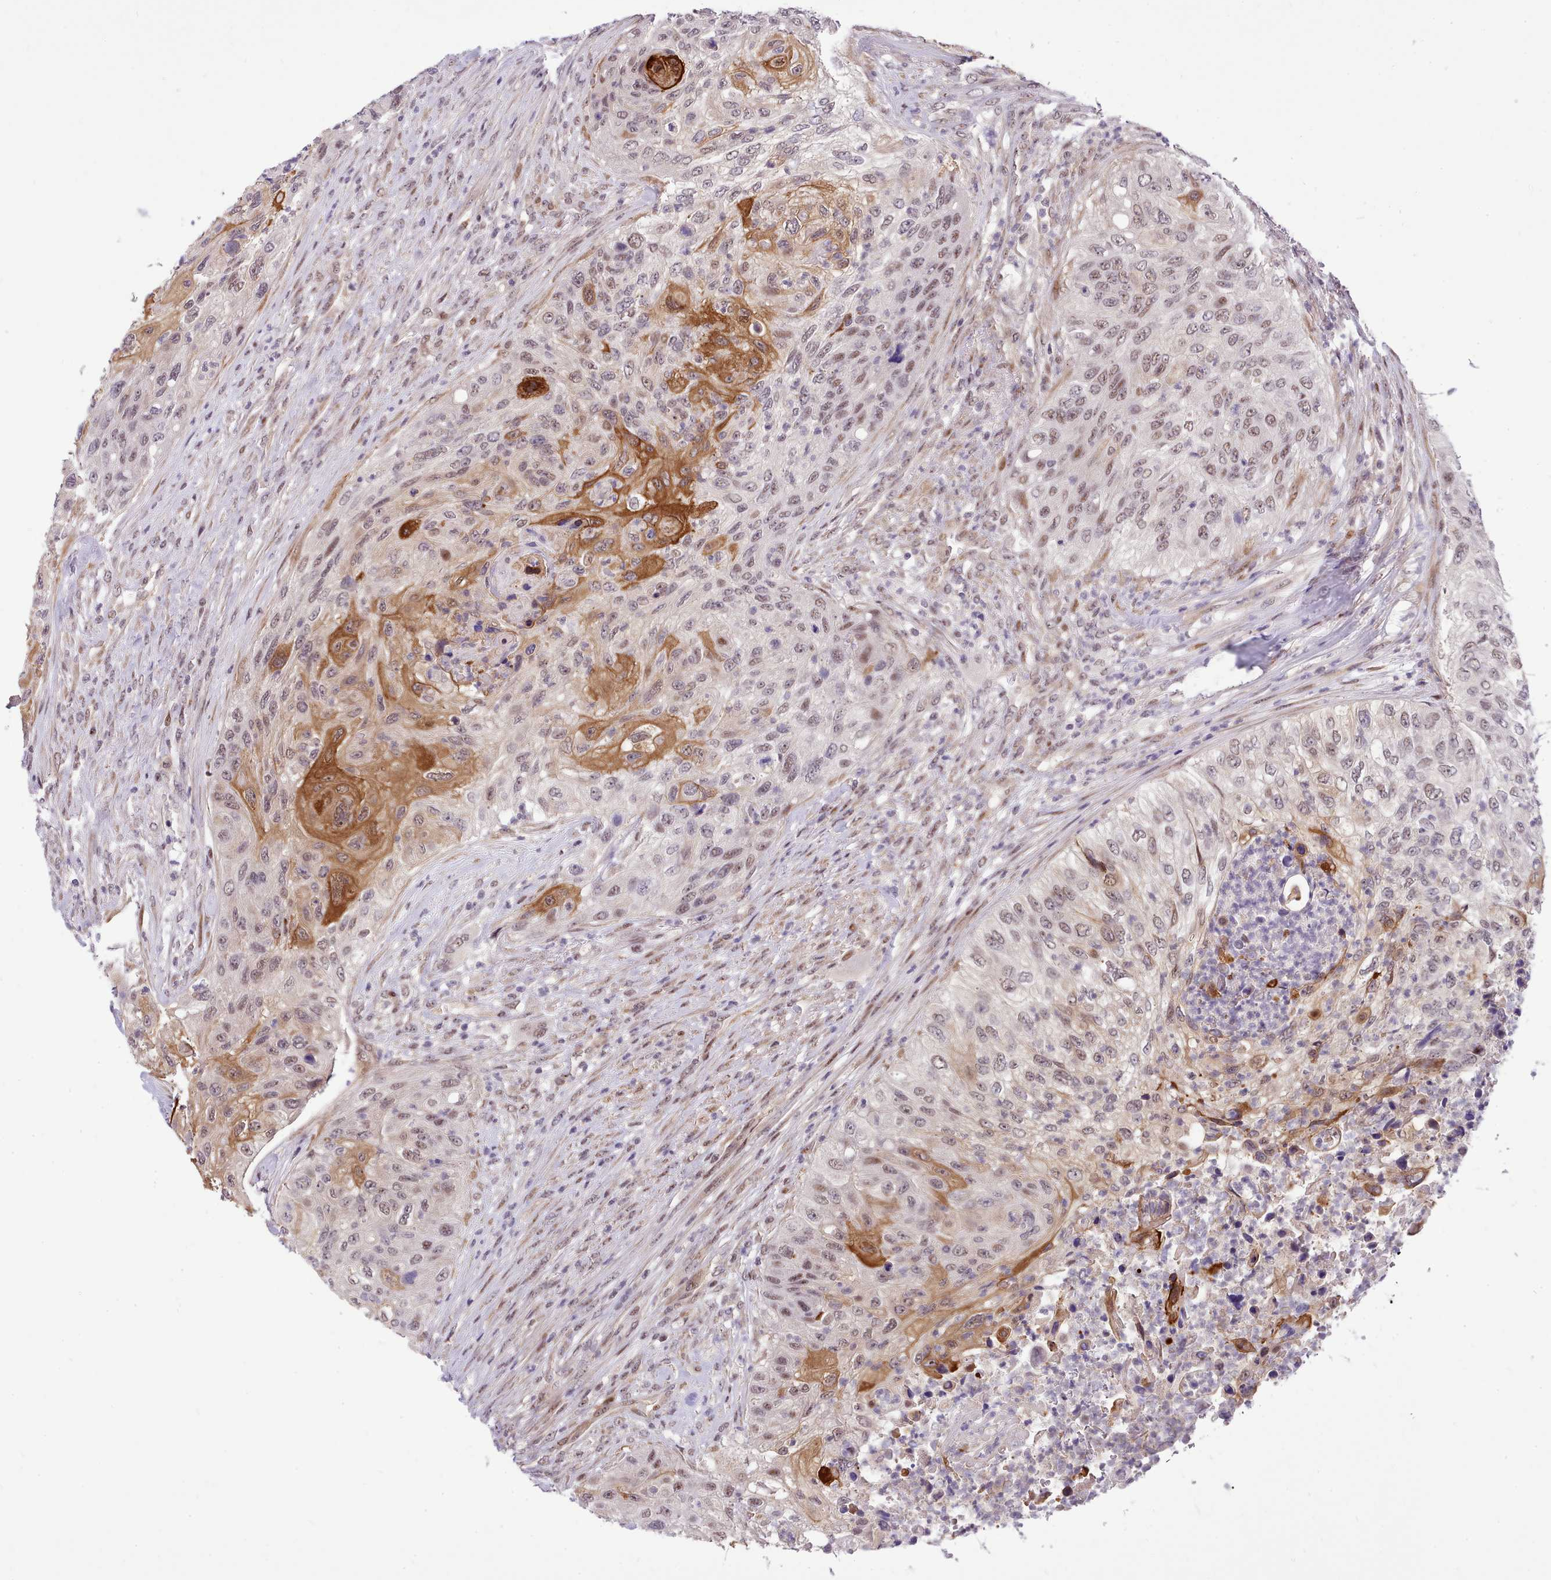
{"staining": {"intensity": "strong", "quantity": "<25%", "location": "cytoplasmic/membranous,nuclear"}, "tissue": "urothelial cancer", "cell_type": "Tumor cells", "image_type": "cancer", "snomed": [{"axis": "morphology", "description": "Urothelial carcinoma, High grade"}, {"axis": "topography", "description": "Urinary bladder"}], "caption": "A high-resolution image shows immunohistochemistry staining of urothelial cancer, which reveals strong cytoplasmic/membranous and nuclear staining in about <25% of tumor cells.", "gene": "HOXB7", "patient": {"sex": "female", "age": 60}}